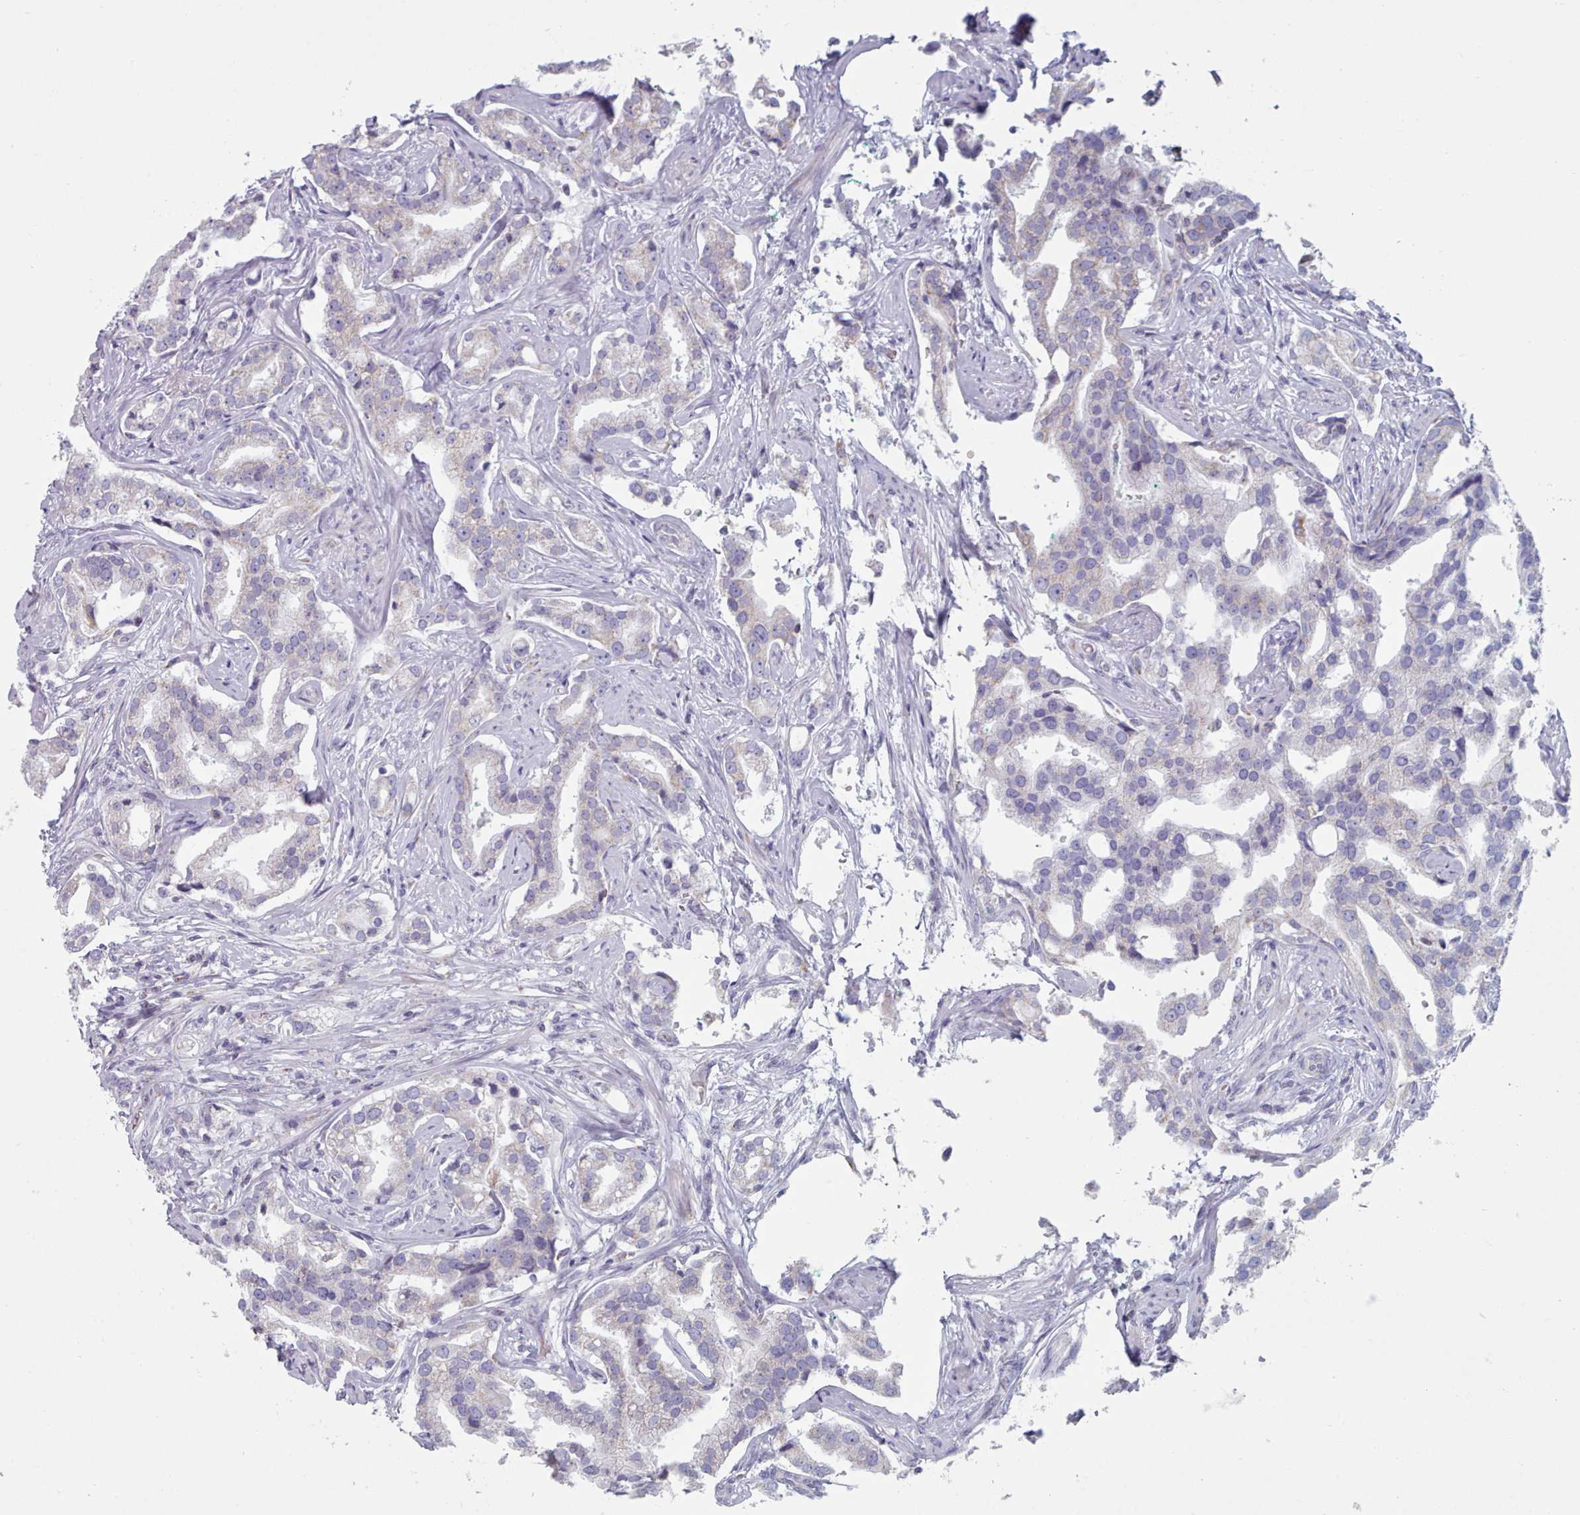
{"staining": {"intensity": "negative", "quantity": "none", "location": "none"}, "tissue": "prostate cancer", "cell_type": "Tumor cells", "image_type": "cancer", "snomed": [{"axis": "morphology", "description": "Adenocarcinoma, High grade"}, {"axis": "topography", "description": "Prostate"}], "caption": "Immunohistochemistry (IHC) micrograph of neoplastic tissue: human prostate cancer stained with DAB displays no significant protein expression in tumor cells.", "gene": "FAM170B", "patient": {"sex": "male", "age": 67}}